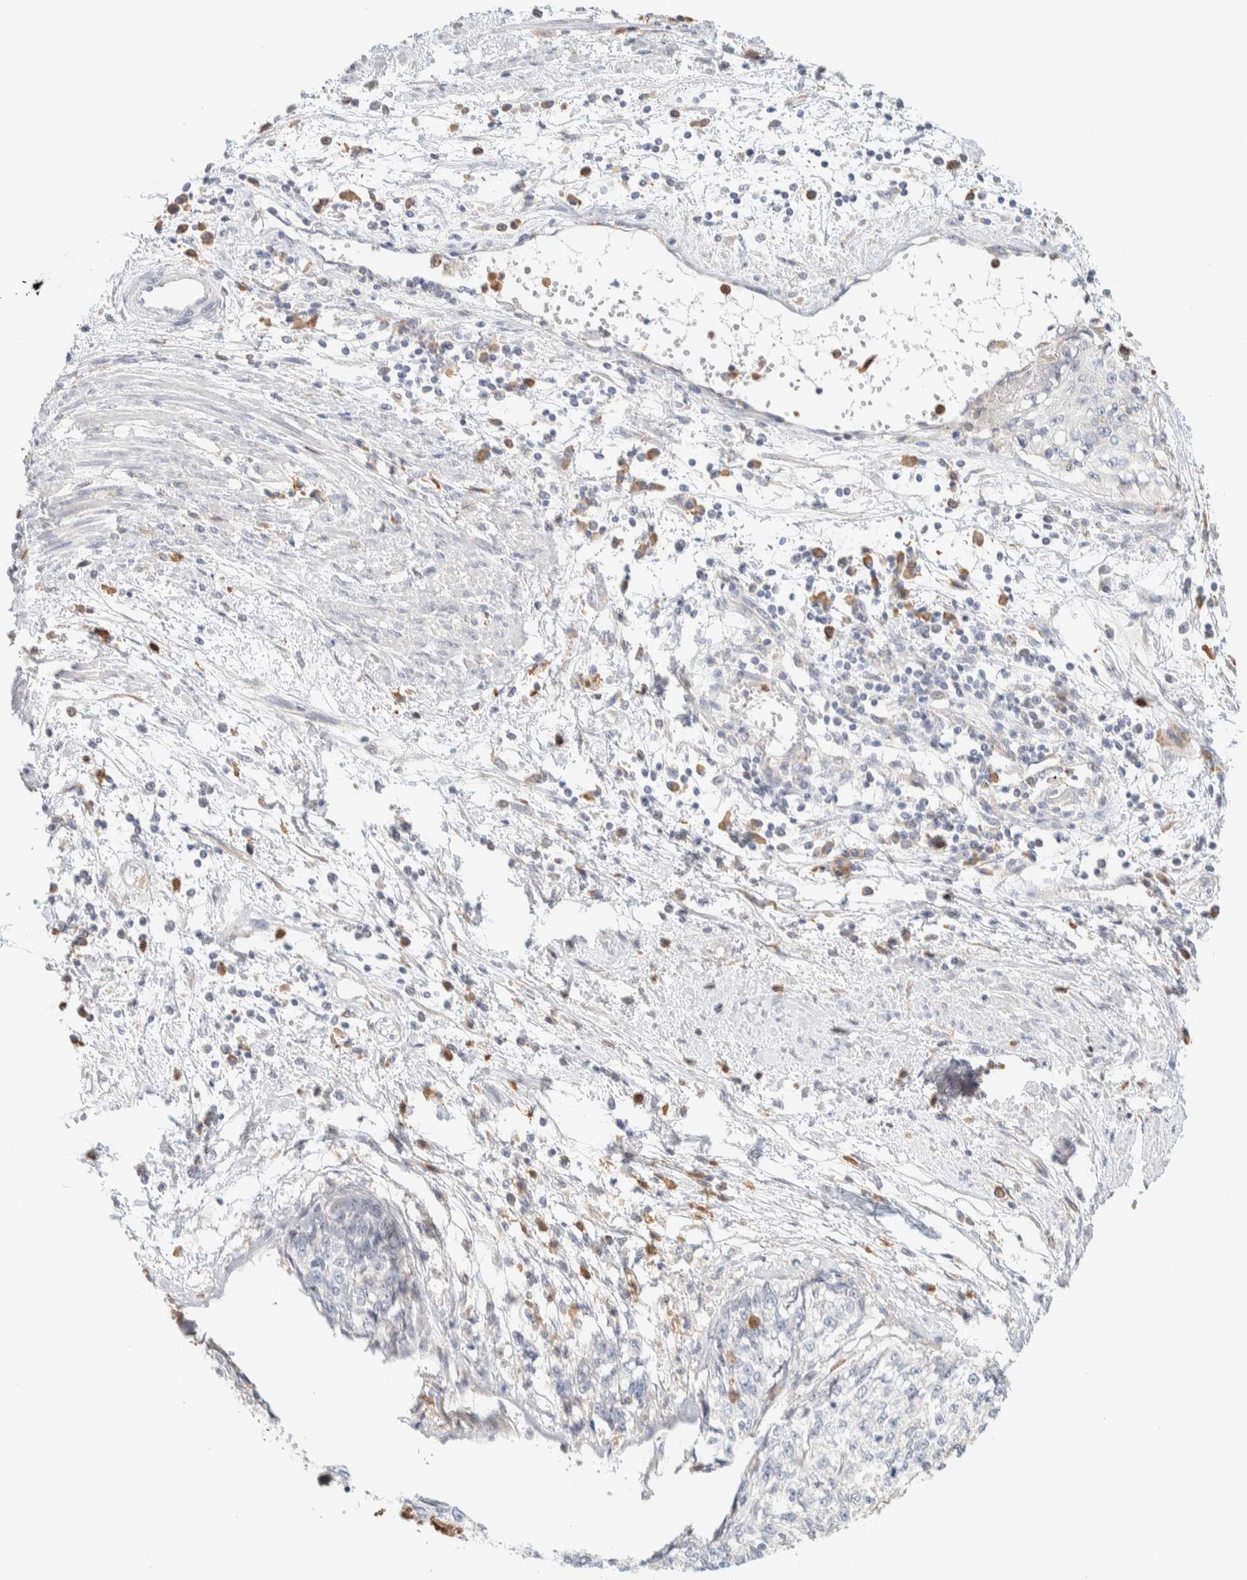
{"staining": {"intensity": "negative", "quantity": "none", "location": "none"}, "tissue": "cervical cancer", "cell_type": "Tumor cells", "image_type": "cancer", "snomed": [{"axis": "morphology", "description": "Squamous cell carcinoma, NOS"}, {"axis": "topography", "description": "Cervix"}], "caption": "Immunohistochemical staining of human squamous cell carcinoma (cervical) exhibits no significant positivity in tumor cells. (DAB (3,3'-diaminobenzidine) IHC visualized using brightfield microscopy, high magnification).", "gene": "TTC3", "patient": {"sex": "female", "age": 57}}